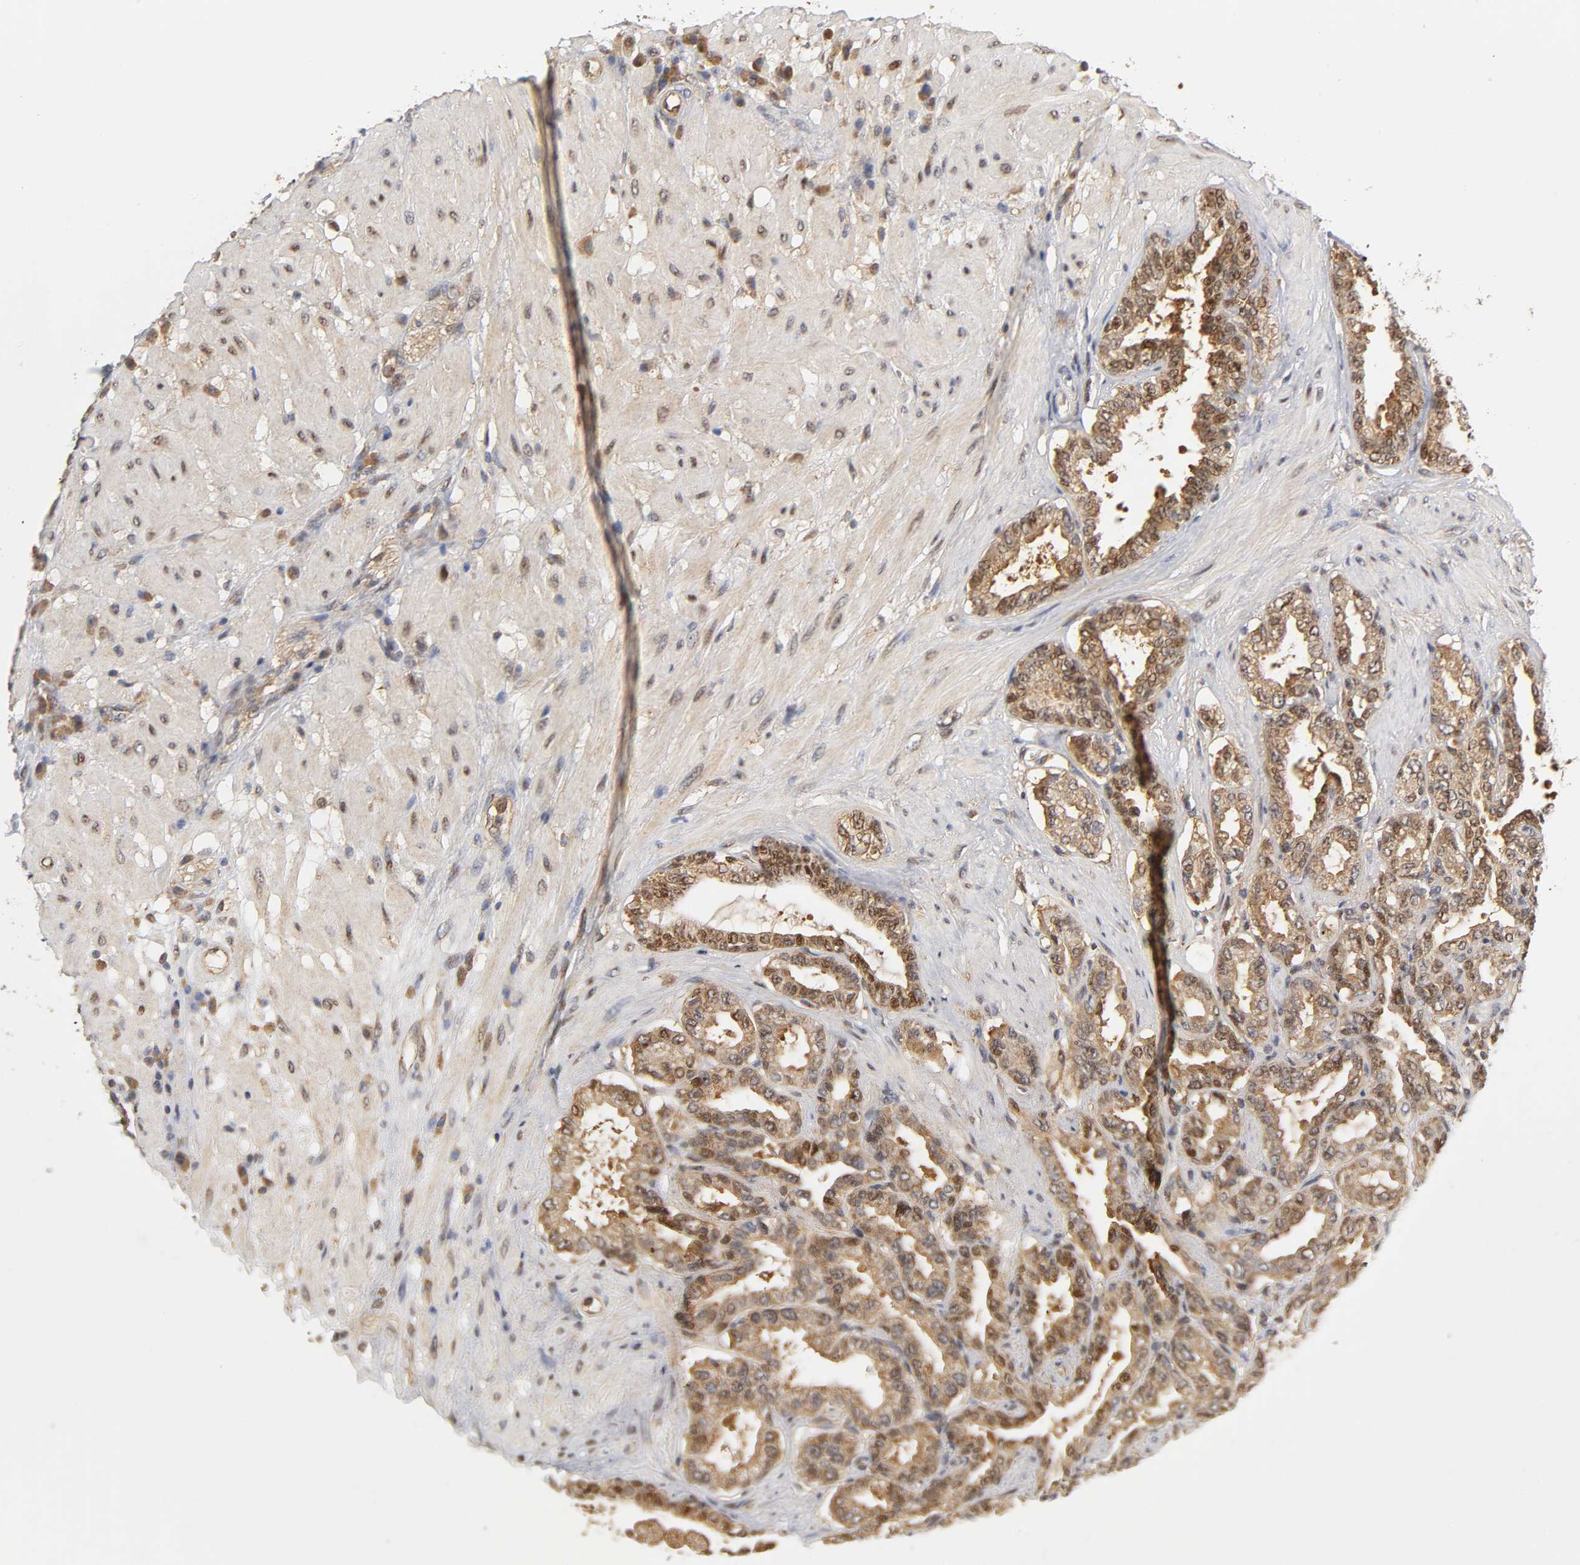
{"staining": {"intensity": "moderate", "quantity": ">75%", "location": "cytoplasmic/membranous,nuclear"}, "tissue": "seminal vesicle", "cell_type": "Glandular cells", "image_type": "normal", "snomed": [{"axis": "morphology", "description": "Normal tissue, NOS"}, {"axis": "topography", "description": "Seminal veicle"}], "caption": "A brown stain shows moderate cytoplasmic/membranous,nuclear positivity of a protein in glandular cells of unremarkable seminal vesicle. (DAB = brown stain, brightfield microscopy at high magnification).", "gene": "PAFAH1B1", "patient": {"sex": "male", "age": 61}}